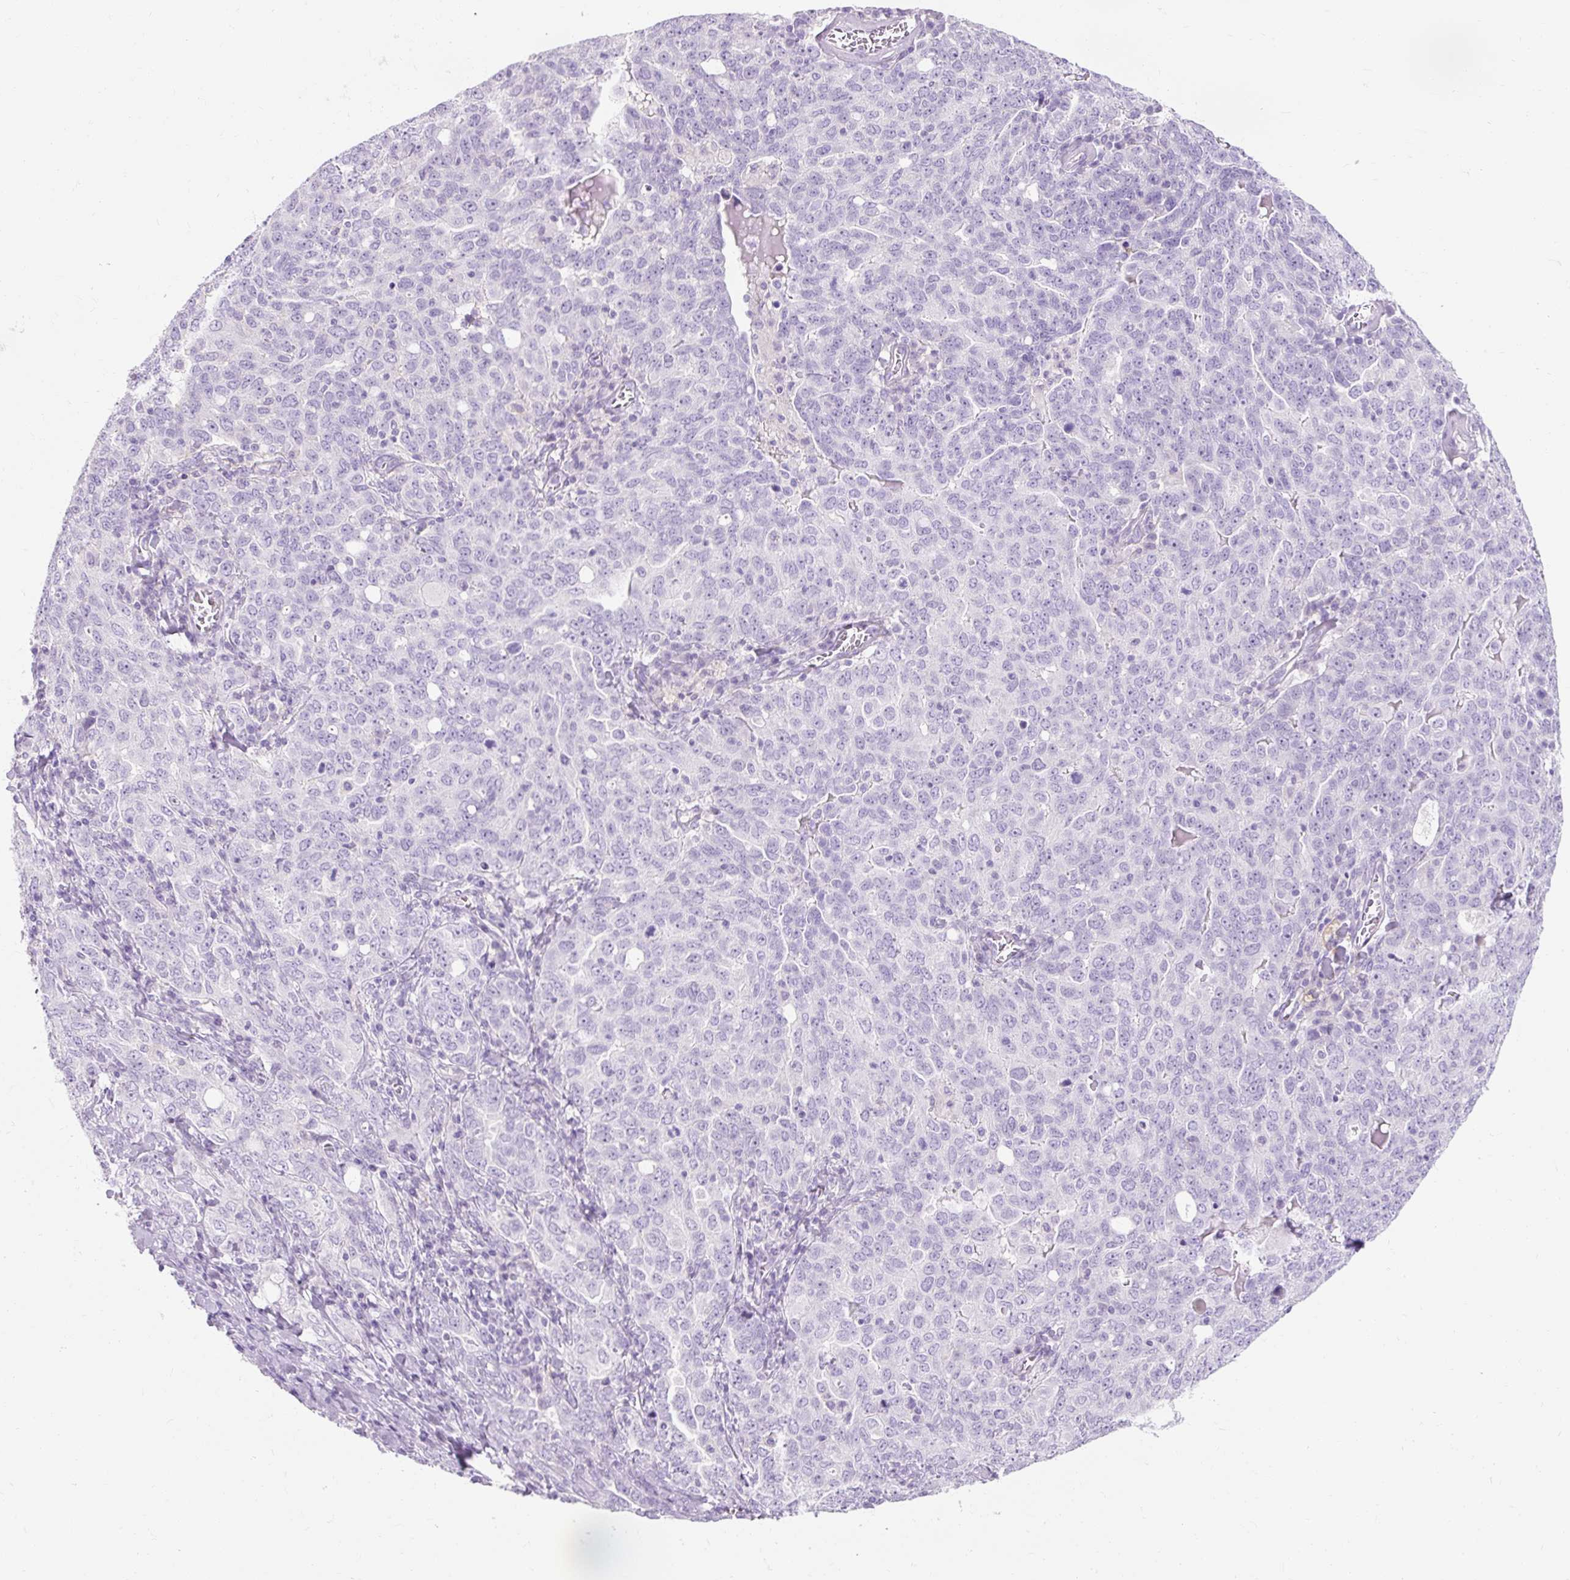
{"staining": {"intensity": "negative", "quantity": "none", "location": "none"}, "tissue": "ovarian cancer", "cell_type": "Tumor cells", "image_type": "cancer", "snomed": [{"axis": "morphology", "description": "Carcinoma, endometroid"}, {"axis": "topography", "description": "Ovary"}], "caption": "A histopathology image of human ovarian cancer (endometroid carcinoma) is negative for staining in tumor cells.", "gene": "CLDN25", "patient": {"sex": "female", "age": 62}}